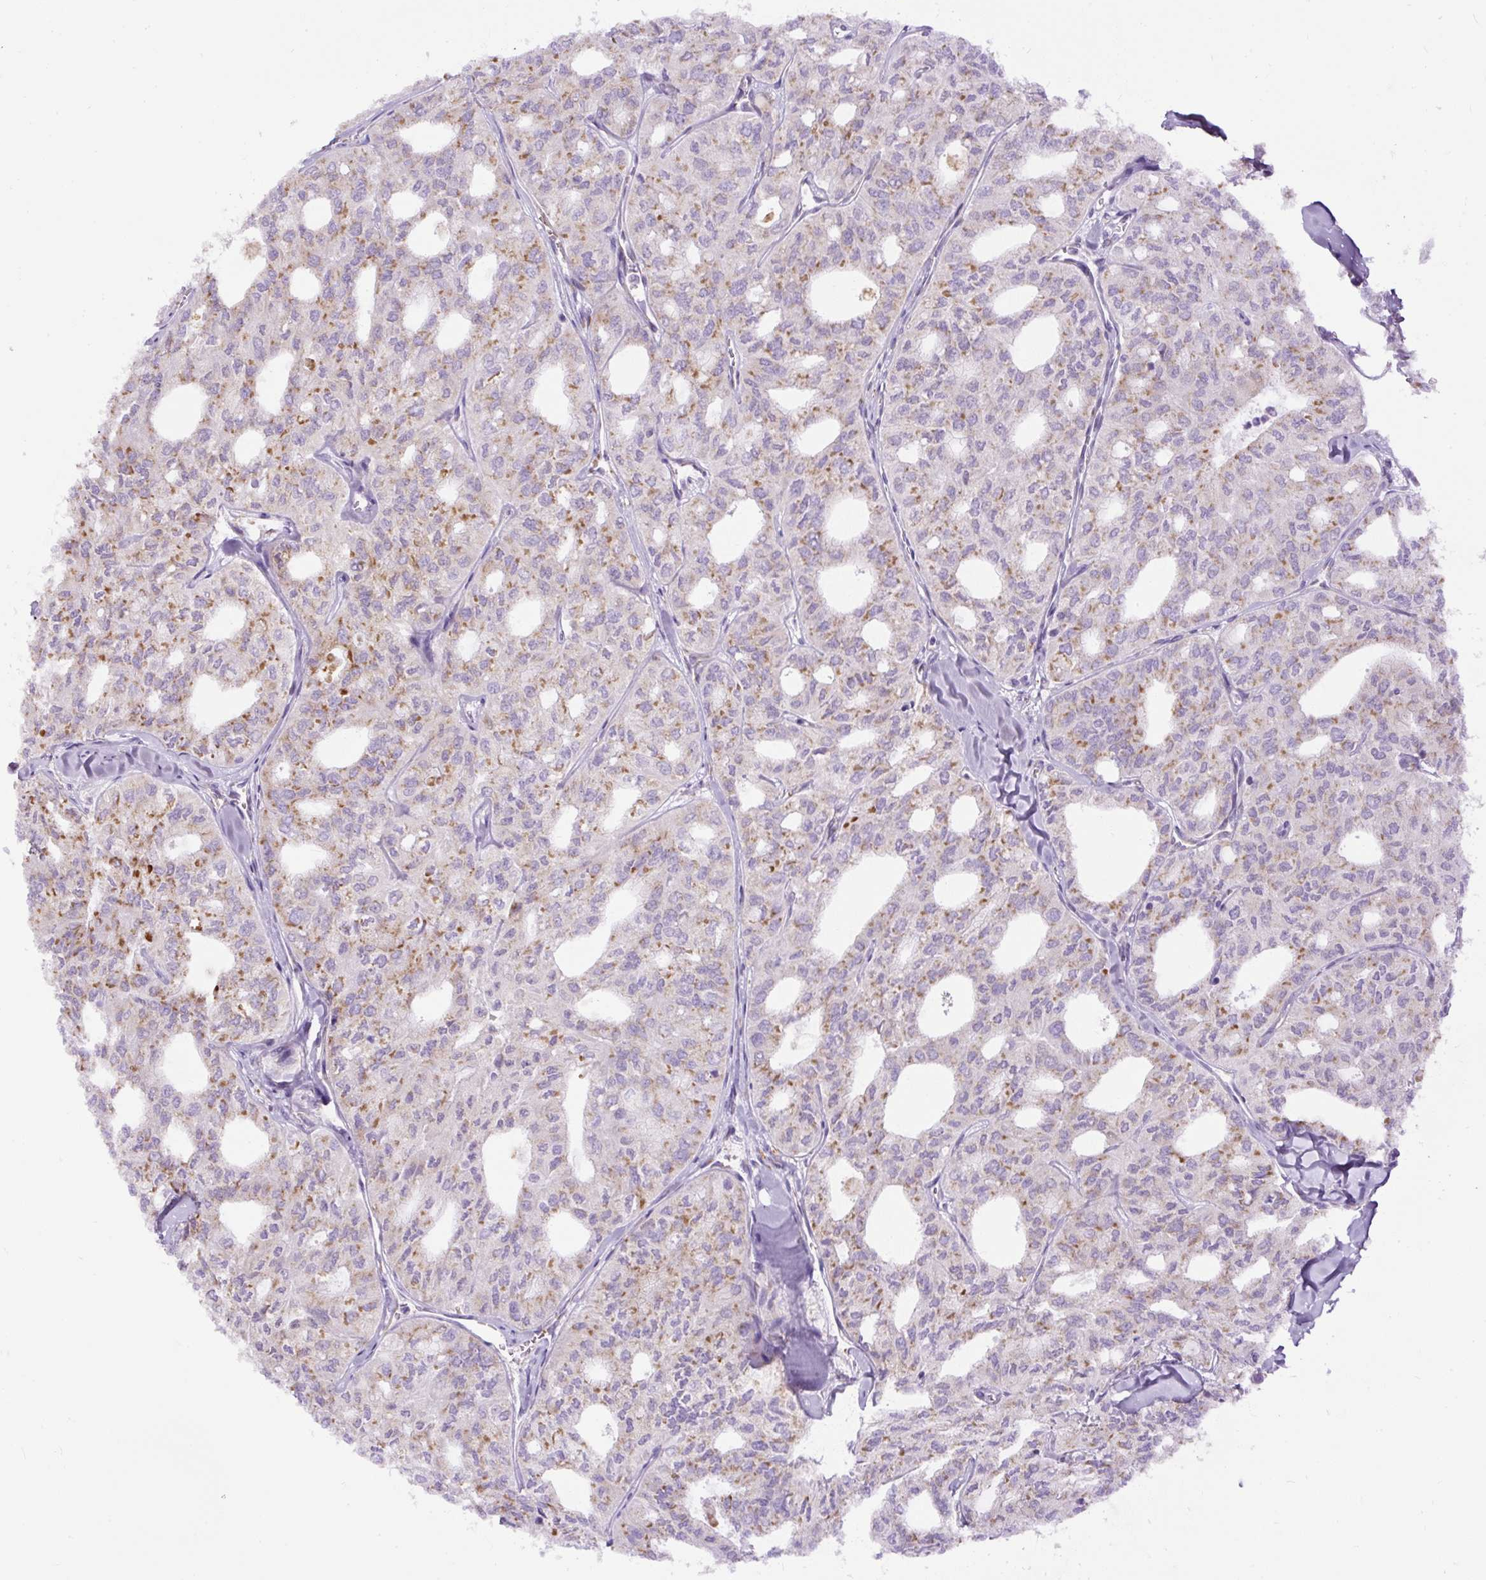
{"staining": {"intensity": "moderate", "quantity": "25%-75%", "location": "cytoplasmic/membranous"}, "tissue": "thyroid cancer", "cell_type": "Tumor cells", "image_type": "cancer", "snomed": [{"axis": "morphology", "description": "Follicular adenoma carcinoma, NOS"}, {"axis": "topography", "description": "Thyroid gland"}], "caption": "Protein staining by IHC reveals moderate cytoplasmic/membranous staining in approximately 25%-75% of tumor cells in thyroid cancer (follicular adenoma carcinoma).", "gene": "DDOST", "patient": {"sex": "male", "age": 75}}